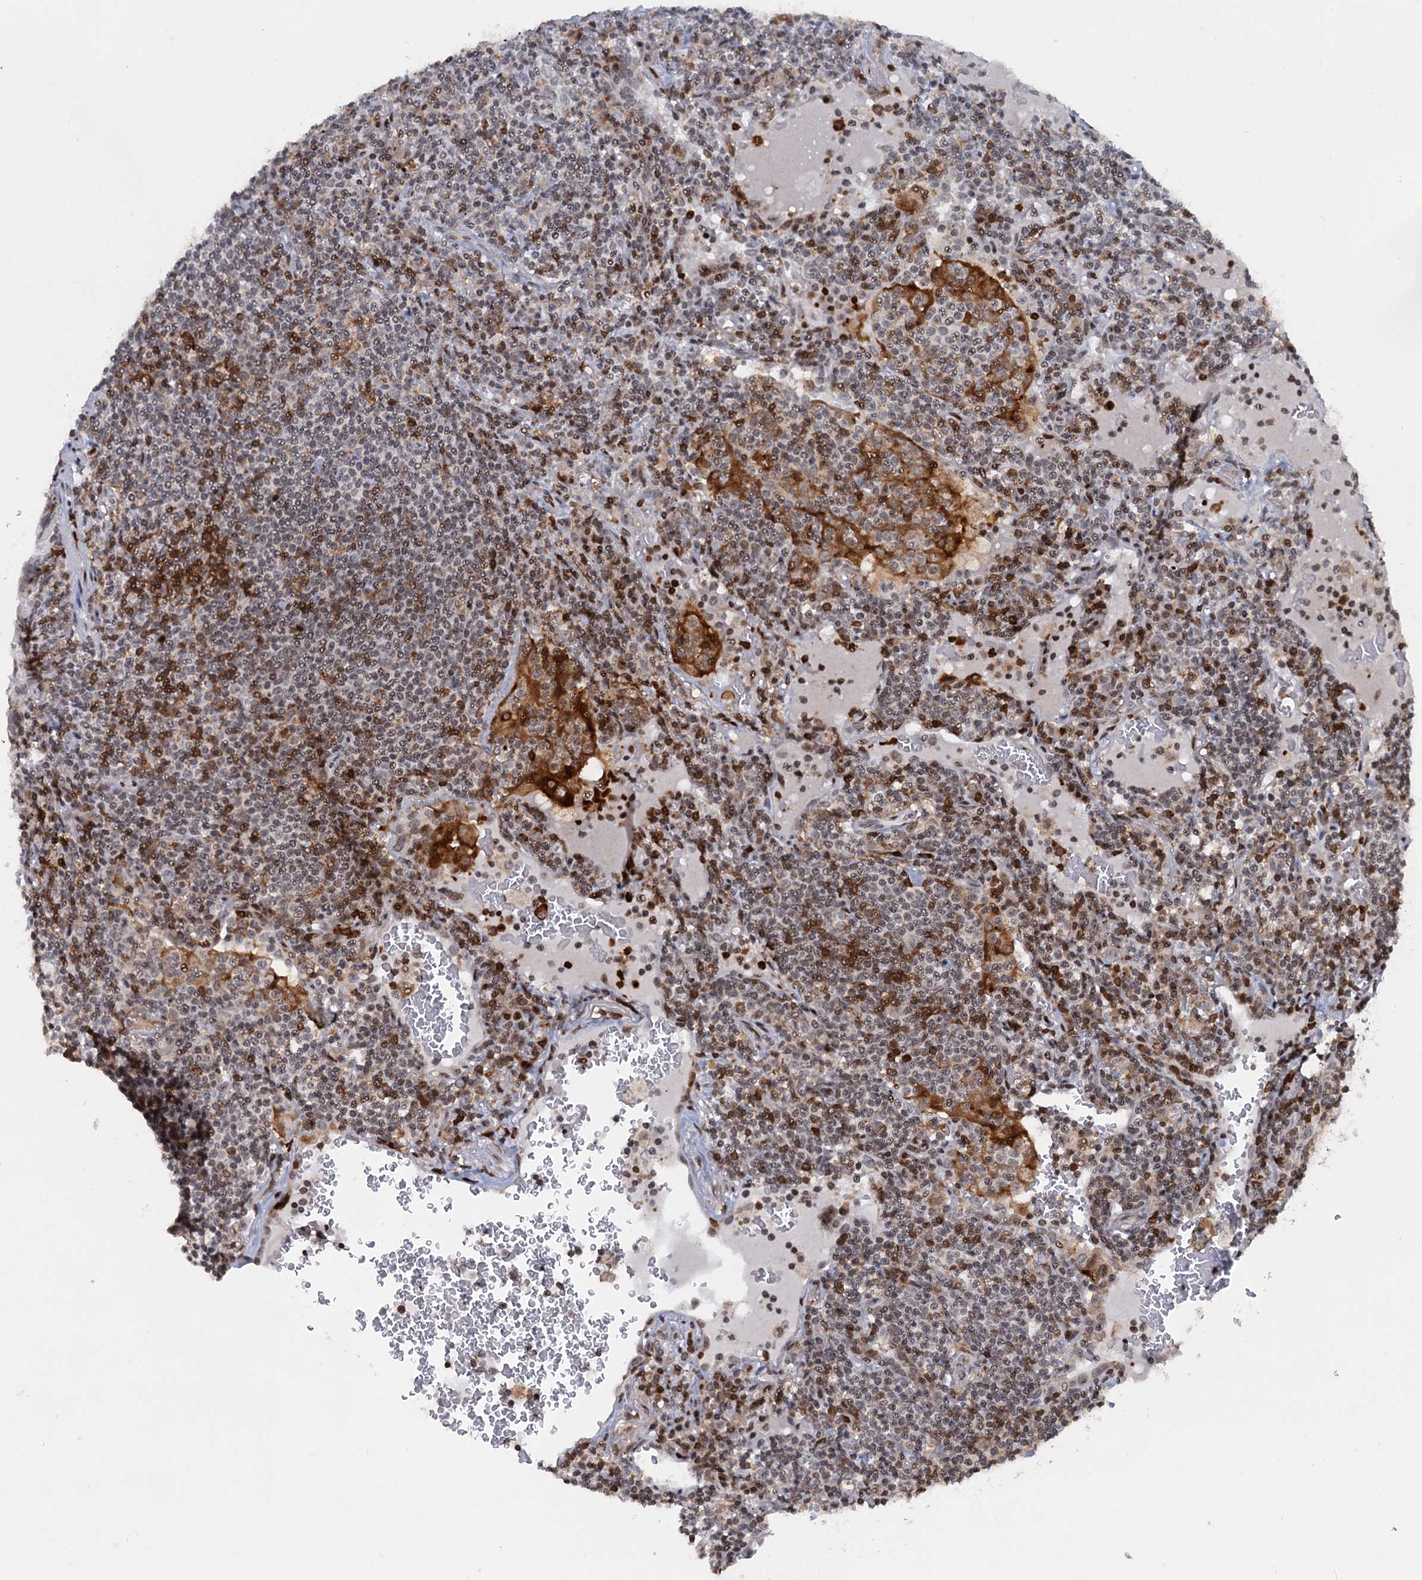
{"staining": {"intensity": "weak", "quantity": "<25%", "location": "nuclear"}, "tissue": "lymphoma", "cell_type": "Tumor cells", "image_type": "cancer", "snomed": [{"axis": "morphology", "description": "Malignant lymphoma, non-Hodgkin's type, Low grade"}, {"axis": "topography", "description": "Lung"}], "caption": "This micrograph is of lymphoma stained with IHC to label a protein in brown with the nuclei are counter-stained blue. There is no expression in tumor cells.", "gene": "FYB1", "patient": {"sex": "female", "age": 71}}